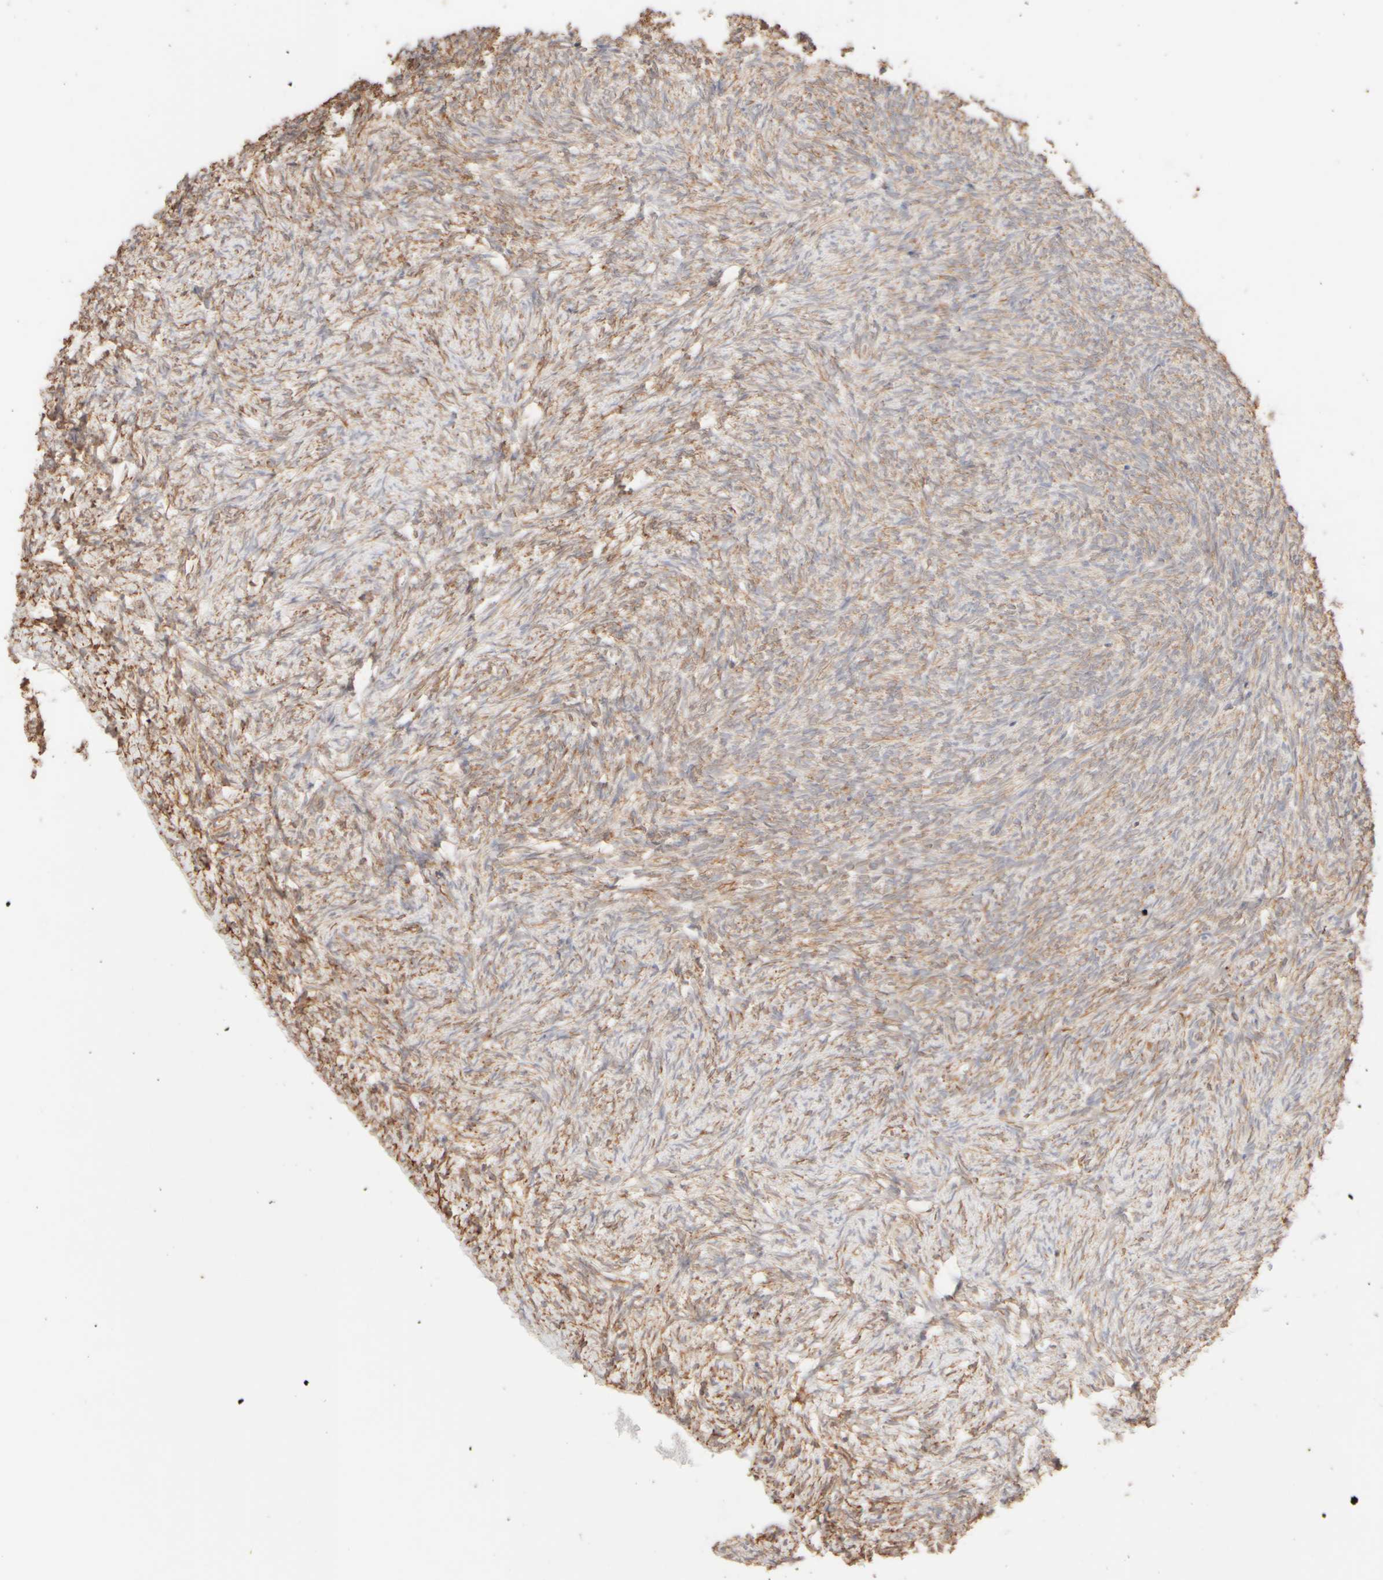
{"staining": {"intensity": "weak", "quantity": ">75%", "location": "cytoplasmic/membranous"}, "tissue": "ovary", "cell_type": "Follicle cells", "image_type": "normal", "snomed": [{"axis": "morphology", "description": "Normal tissue, NOS"}, {"axis": "topography", "description": "Ovary"}], "caption": "Immunohistochemical staining of normal human ovary exhibits weak cytoplasmic/membranous protein staining in approximately >75% of follicle cells.", "gene": "KRT15", "patient": {"sex": "female", "age": 41}}